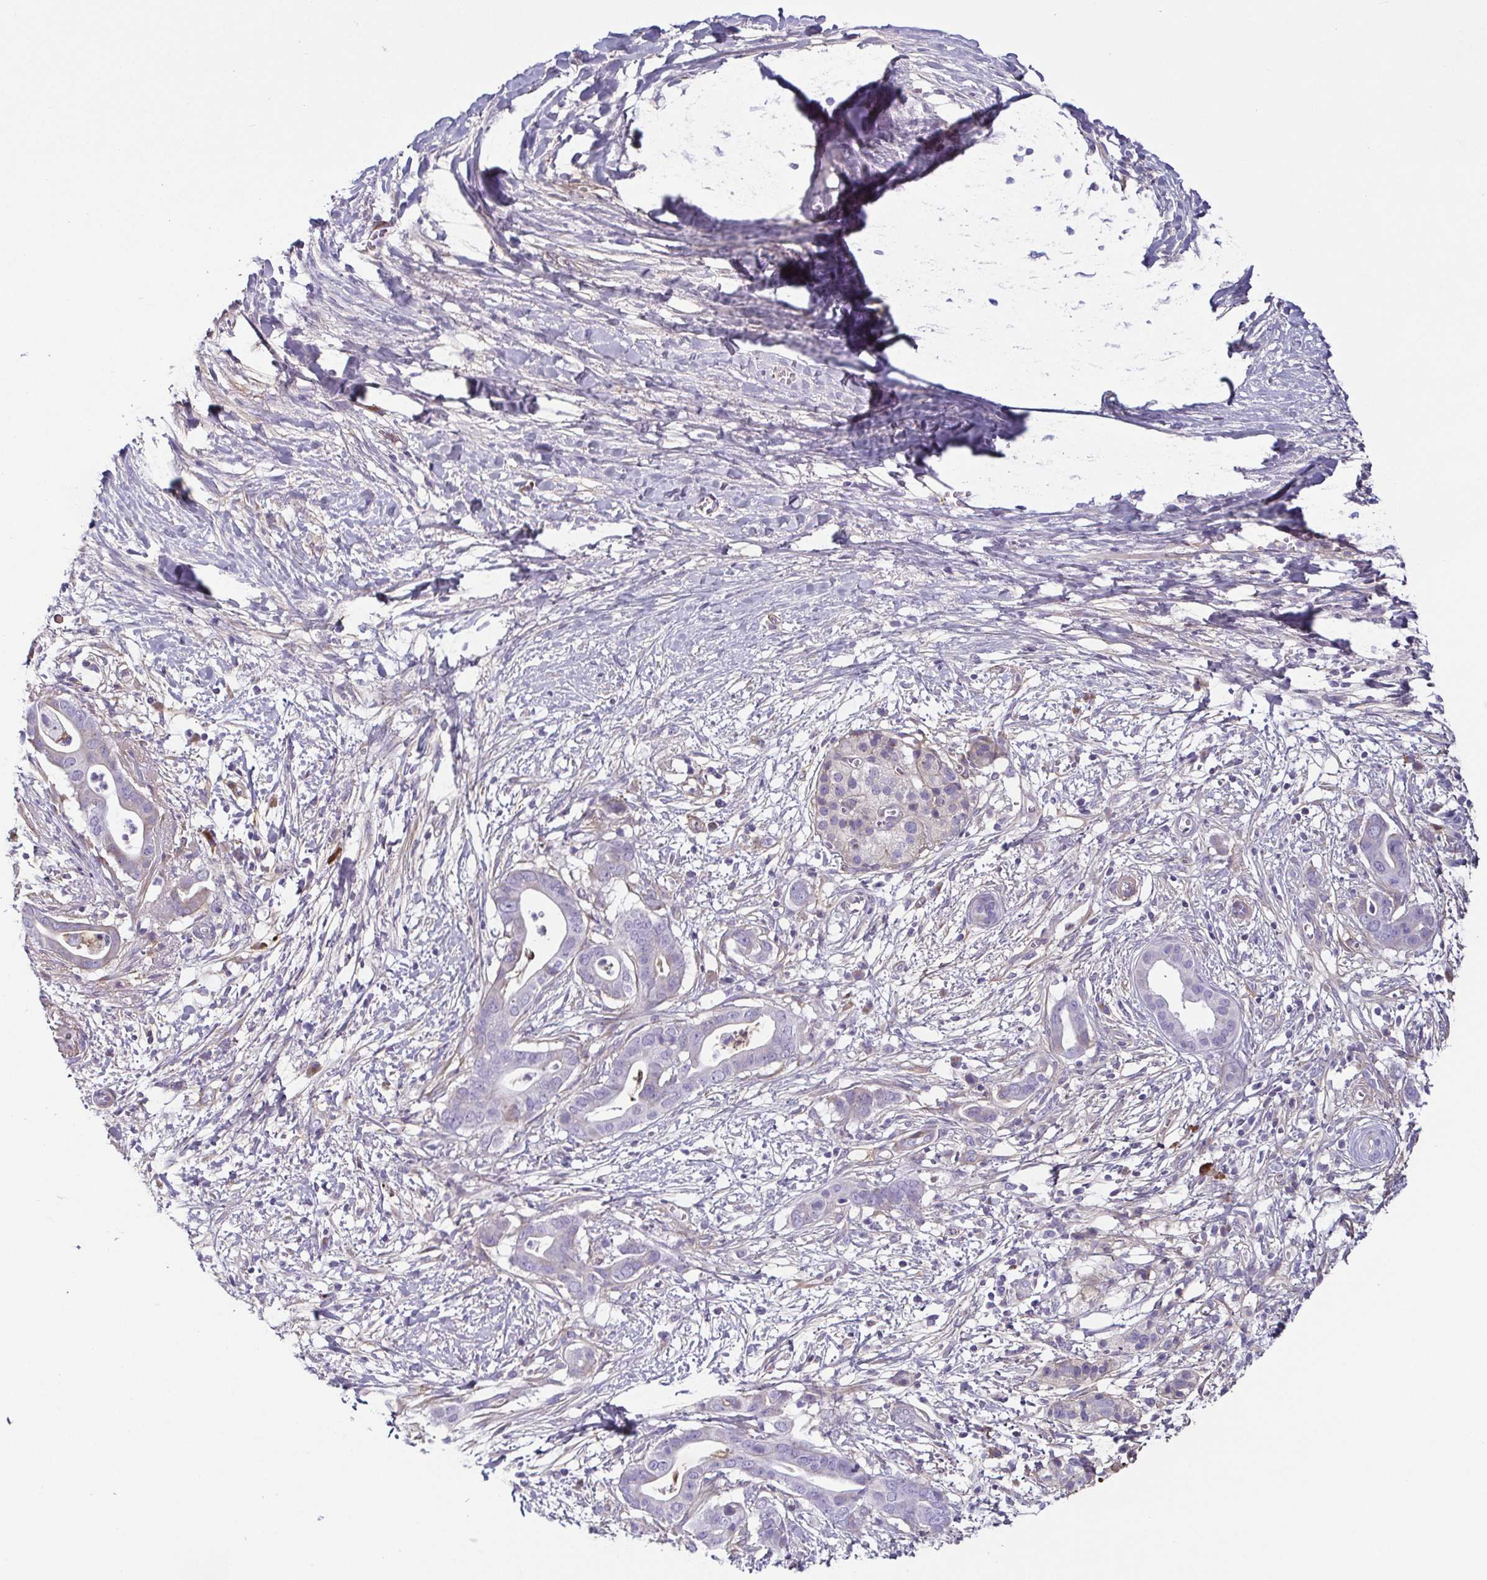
{"staining": {"intensity": "negative", "quantity": "none", "location": "none"}, "tissue": "pancreatic cancer", "cell_type": "Tumor cells", "image_type": "cancer", "snomed": [{"axis": "morphology", "description": "Adenocarcinoma, NOS"}, {"axis": "topography", "description": "Pancreas"}], "caption": "Immunohistochemistry (IHC) image of pancreatic cancer stained for a protein (brown), which exhibits no positivity in tumor cells.", "gene": "ECM1", "patient": {"sex": "male", "age": 61}}